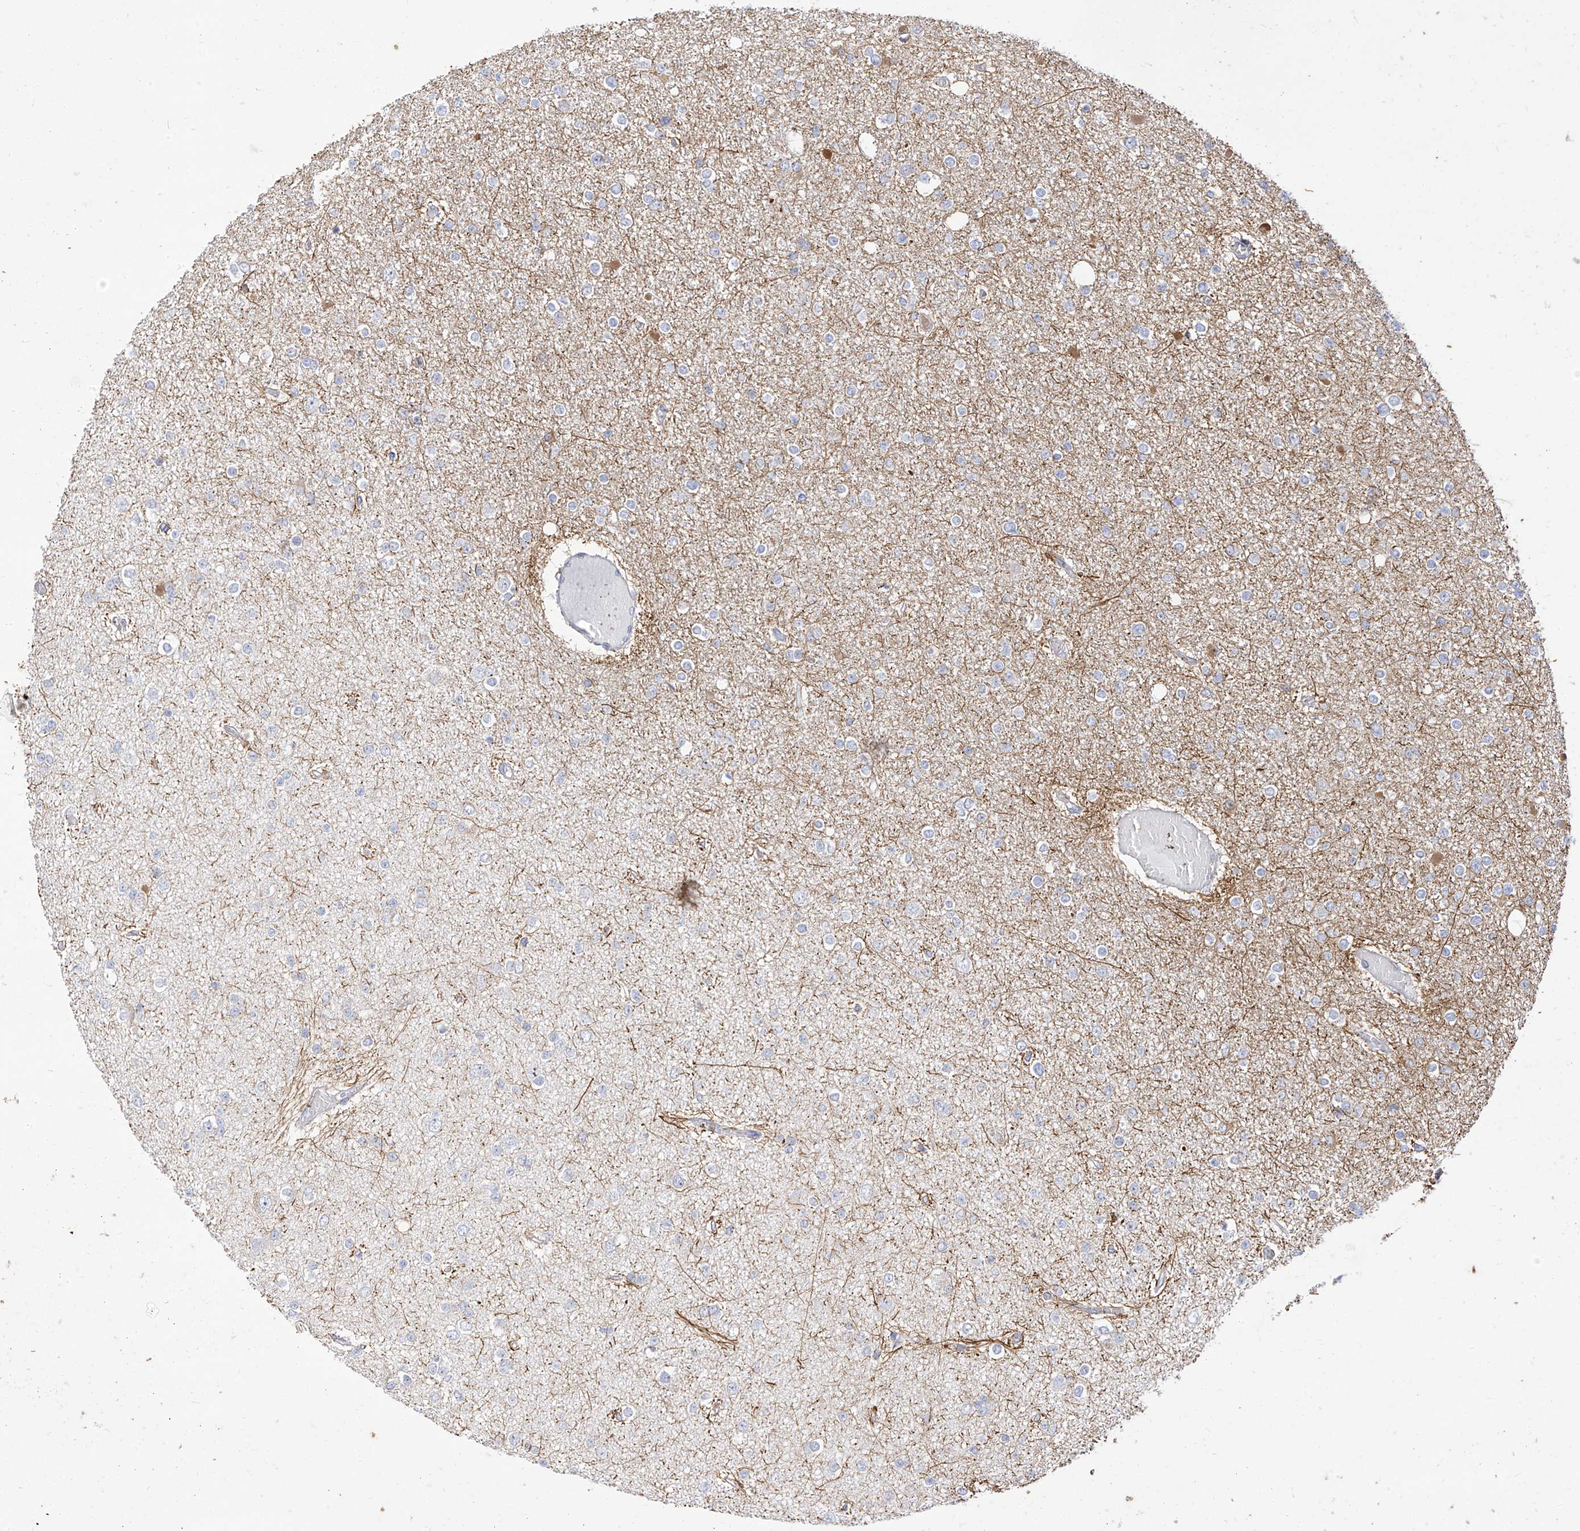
{"staining": {"intensity": "moderate", "quantity": "<25%", "location": "cytoplasmic/membranous"}, "tissue": "glioma", "cell_type": "Tumor cells", "image_type": "cancer", "snomed": [{"axis": "morphology", "description": "Glioma, malignant, Low grade"}, {"axis": "topography", "description": "Brain"}], "caption": "IHC histopathology image of human malignant glioma (low-grade) stained for a protein (brown), which demonstrates low levels of moderate cytoplasmic/membranous staining in approximately <25% of tumor cells.", "gene": "RASA2", "patient": {"sex": "female", "age": 22}}